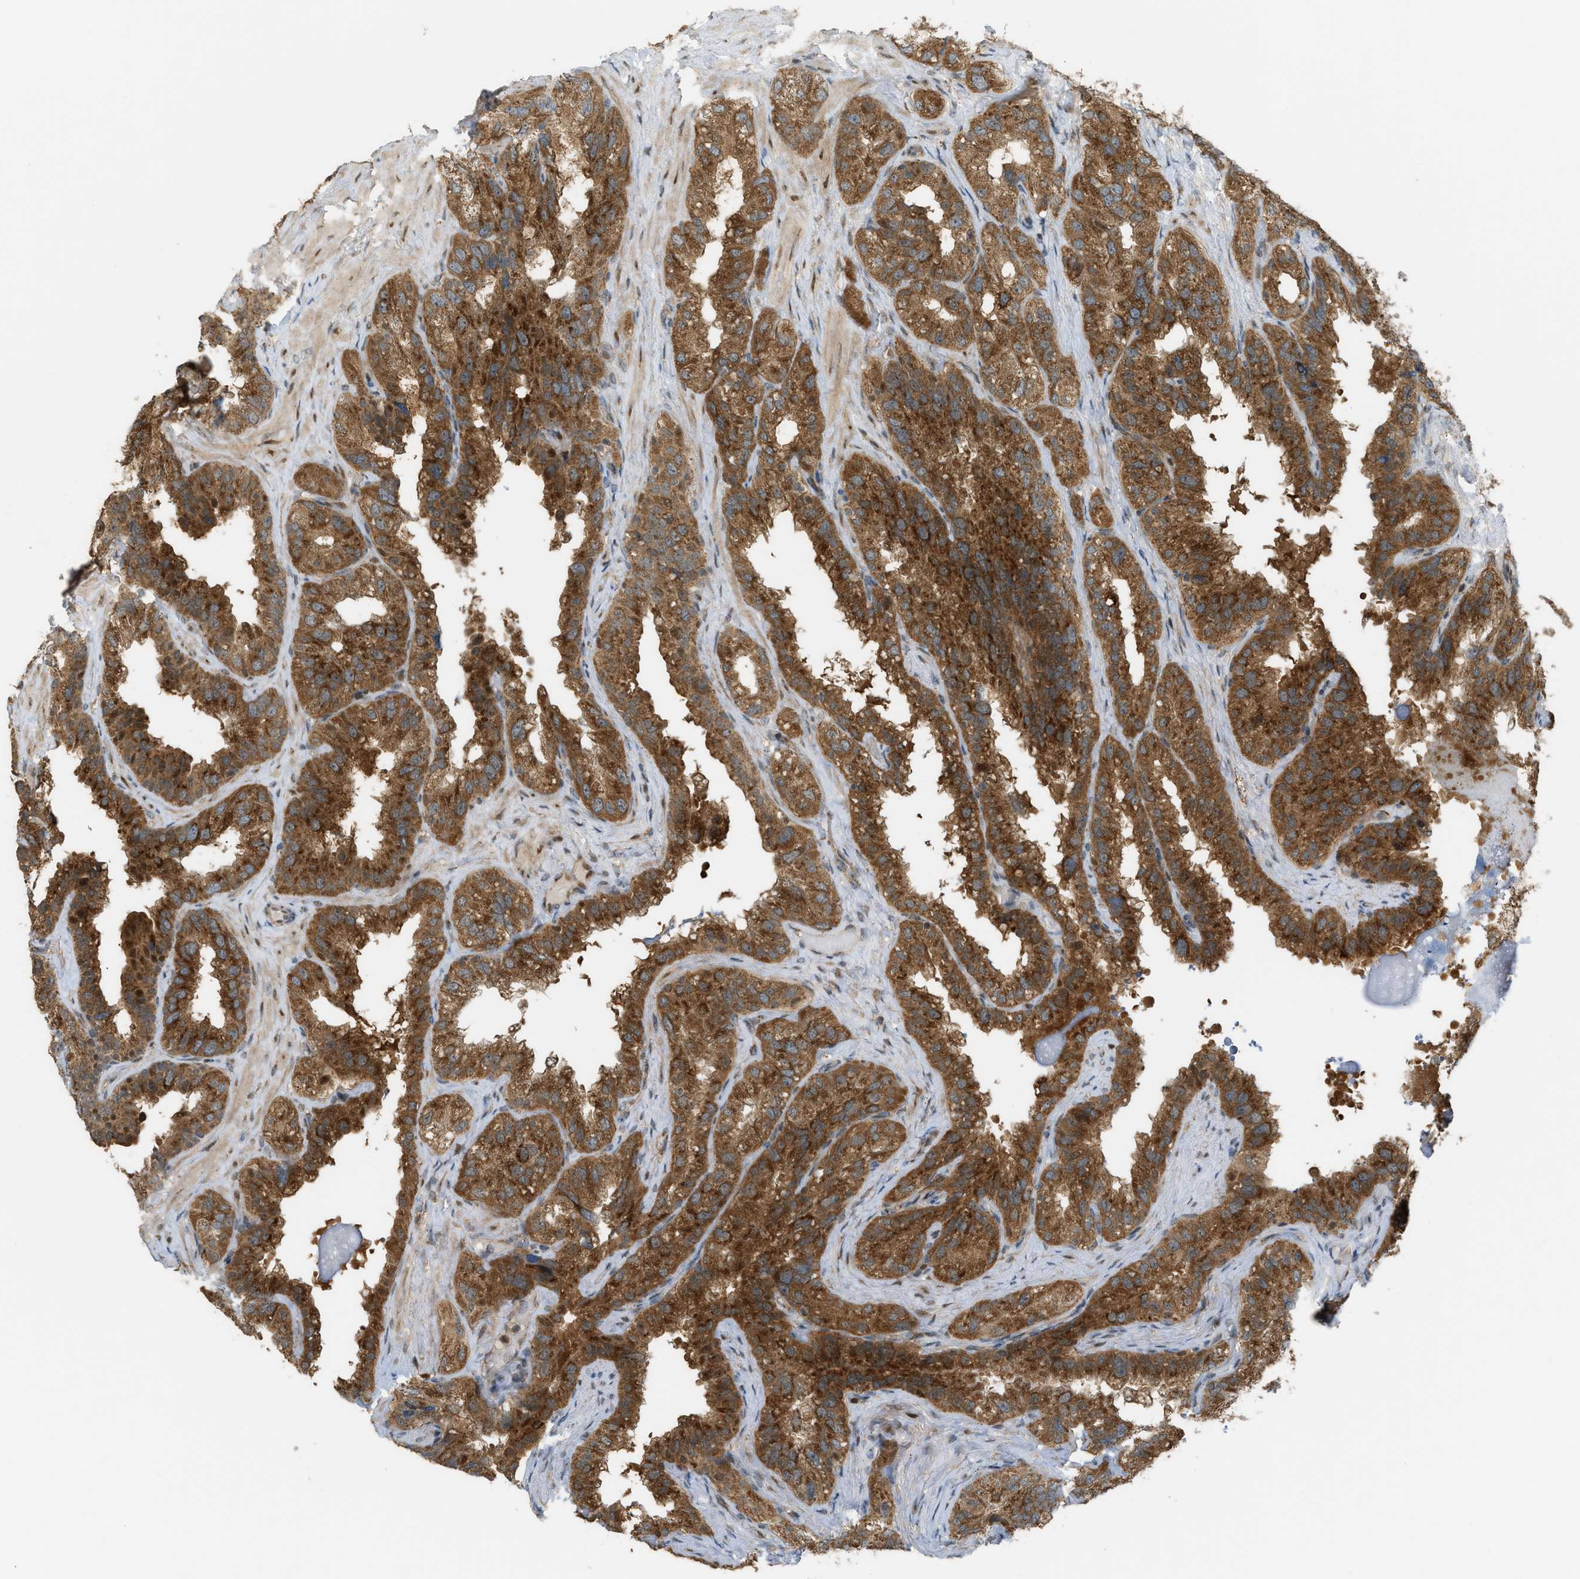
{"staining": {"intensity": "strong", "quantity": ">75%", "location": "cytoplasmic/membranous"}, "tissue": "seminal vesicle", "cell_type": "Glandular cells", "image_type": "normal", "snomed": [{"axis": "morphology", "description": "Normal tissue, NOS"}, {"axis": "topography", "description": "Seminal veicle"}], "caption": "A brown stain labels strong cytoplasmic/membranous staining of a protein in glandular cells of normal human seminal vesicle. The staining was performed using DAB (3,3'-diaminobenzidine) to visualize the protein expression in brown, while the nuclei were stained in blue with hematoxylin (Magnification: 20x).", "gene": "CCDC186", "patient": {"sex": "male", "age": 68}}